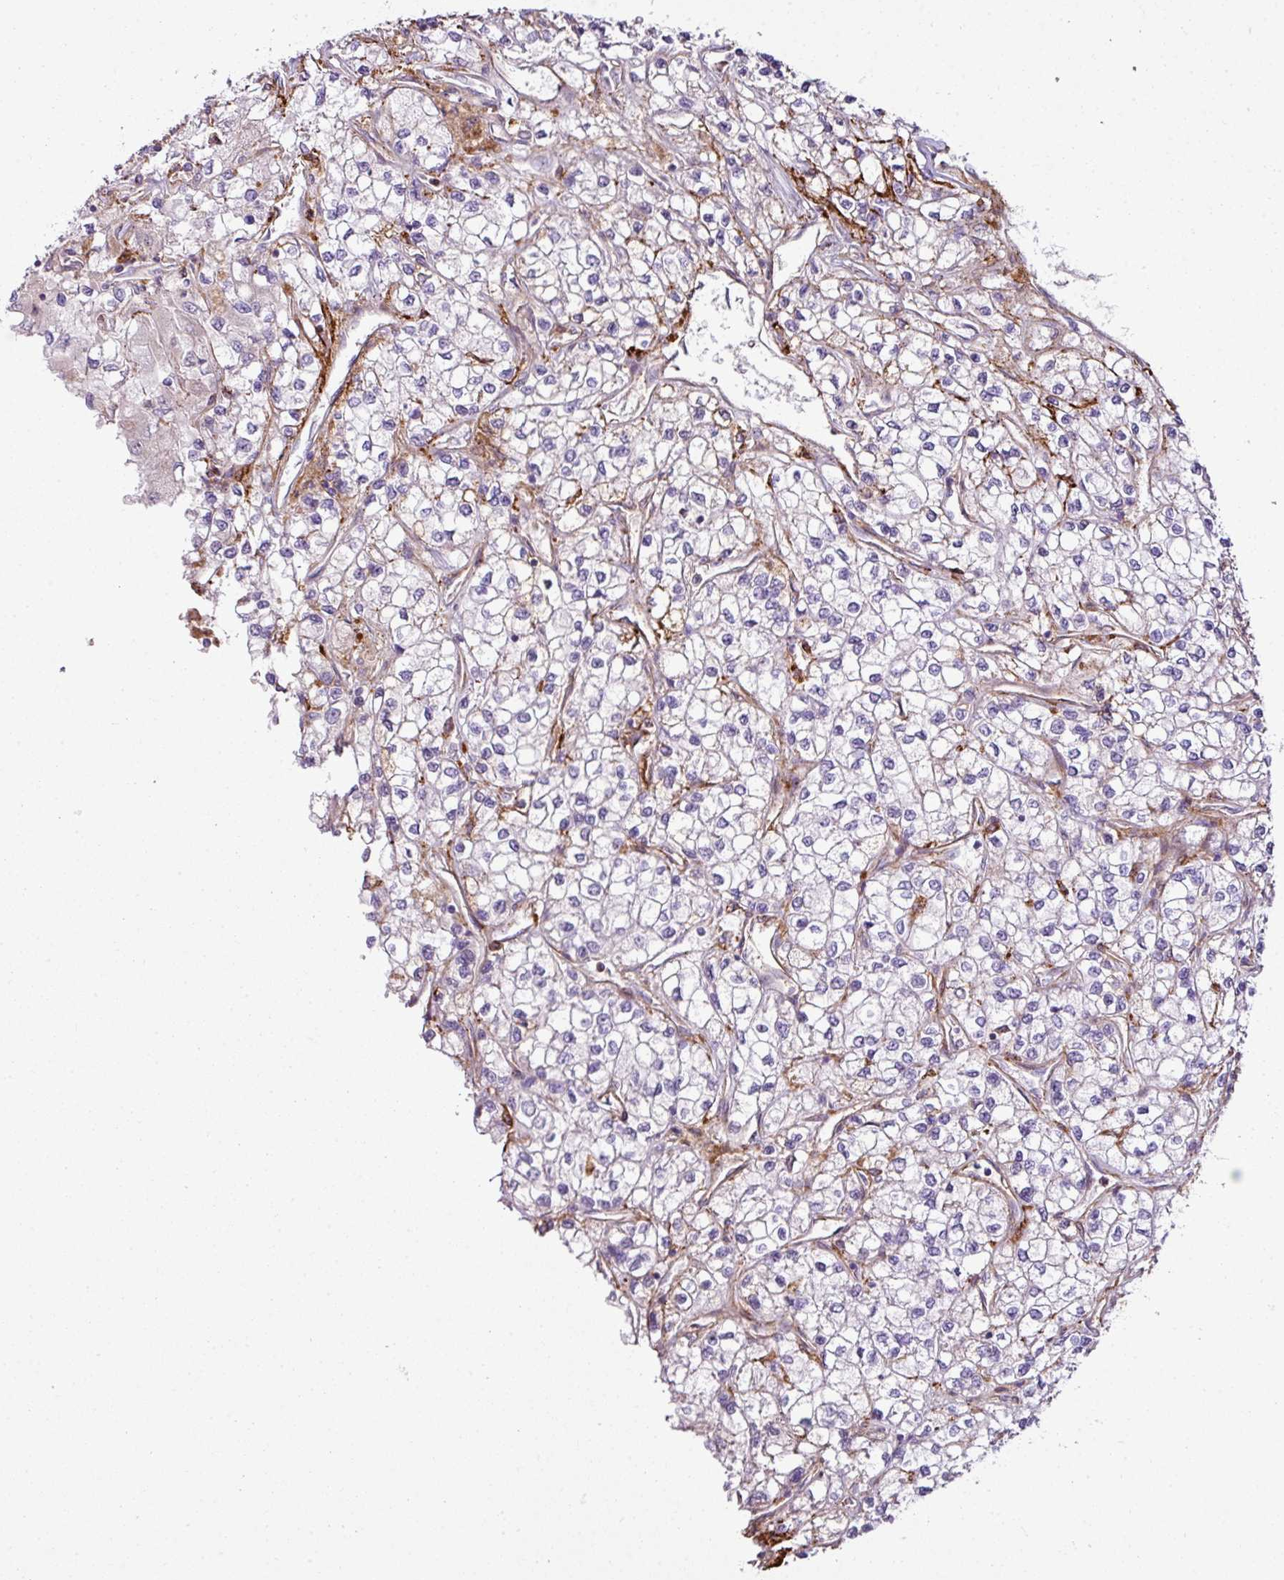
{"staining": {"intensity": "negative", "quantity": "none", "location": "none"}, "tissue": "renal cancer", "cell_type": "Tumor cells", "image_type": "cancer", "snomed": [{"axis": "morphology", "description": "Adenocarcinoma, NOS"}, {"axis": "topography", "description": "Kidney"}], "caption": "DAB immunohistochemical staining of human adenocarcinoma (renal) shows no significant expression in tumor cells.", "gene": "COL8A1", "patient": {"sex": "male", "age": 80}}